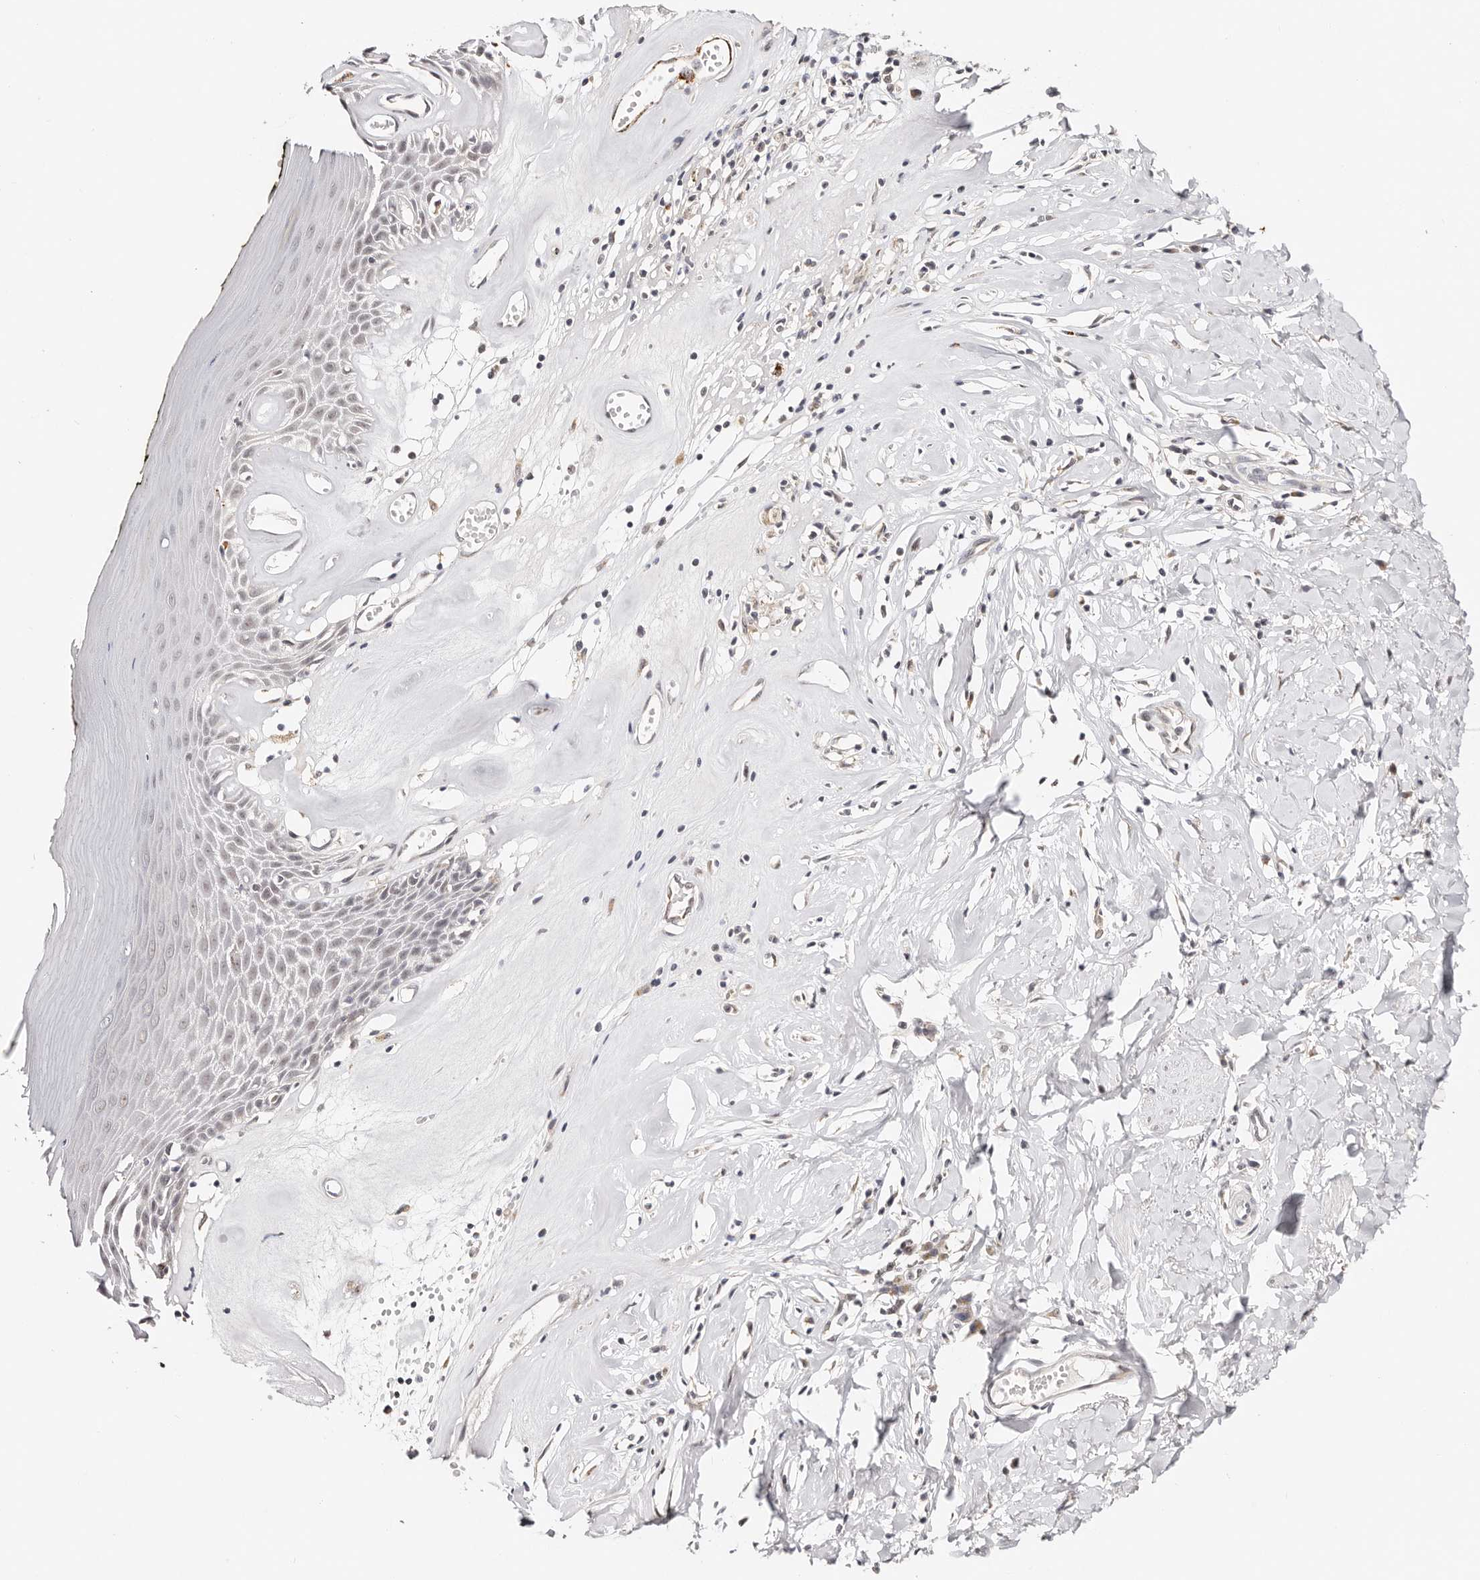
{"staining": {"intensity": "weak", "quantity": "25%-75%", "location": "nuclear"}, "tissue": "skin", "cell_type": "Epidermal cells", "image_type": "normal", "snomed": [{"axis": "morphology", "description": "Normal tissue, NOS"}, {"axis": "morphology", "description": "Inflammation, NOS"}, {"axis": "topography", "description": "Vulva"}], "caption": "An IHC photomicrograph of unremarkable tissue is shown. Protein staining in brown shows weak nuclear positivity in skin within epidermal cells. (DAB (3,3'-diaminobenzidine) IHC, brown staining for protein, blue staining for nuclei).", "gene": "VIPAS39", "patient": {"sex": "female", "age": 84}}